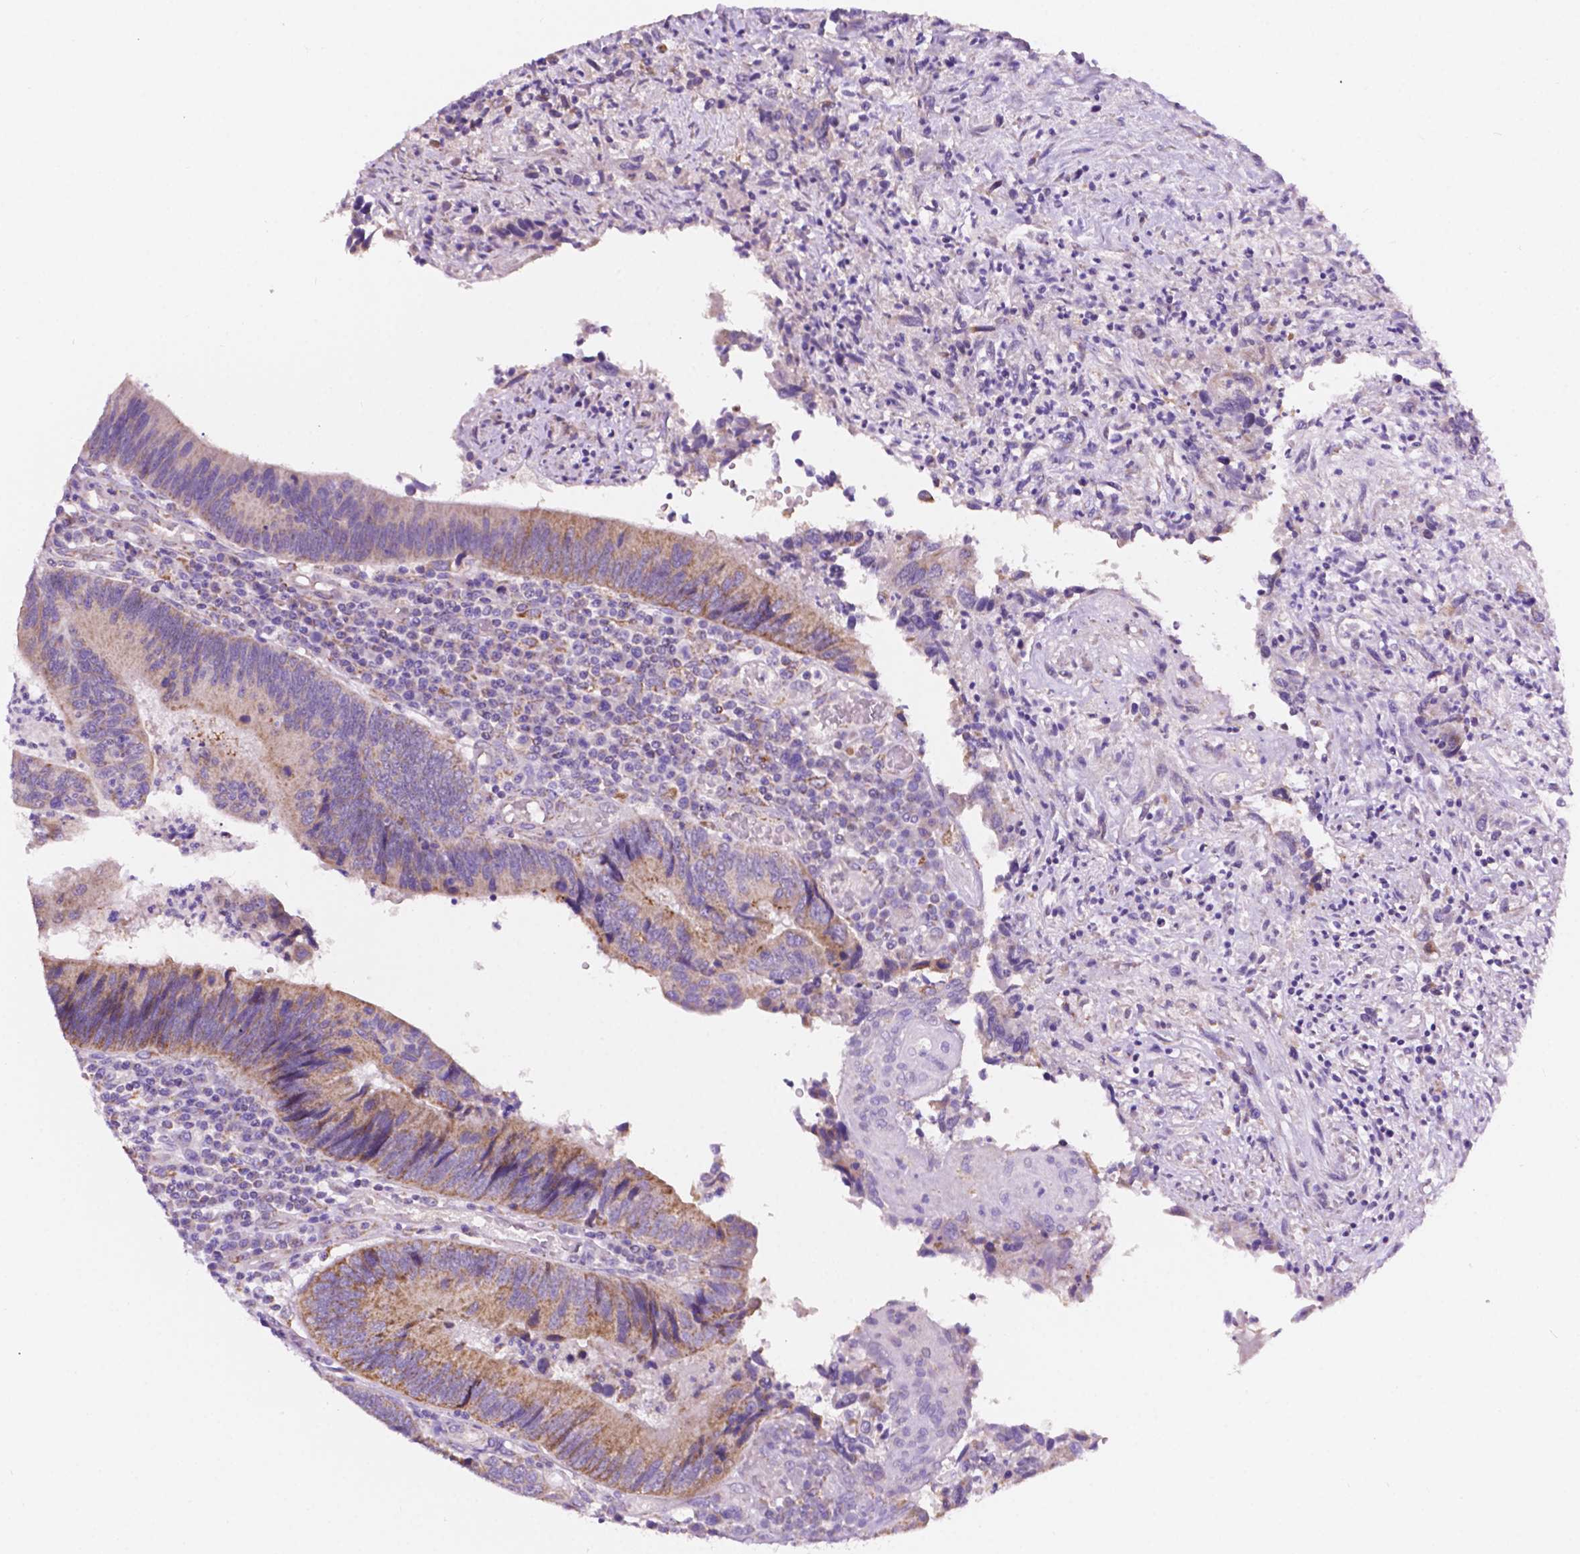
{"staining": {"intensity": "moderate", "quantity": "25%-75%", "location": "cytoplasmic/membranous"}, "tissue": "colorectal cancer", "cell_type": "Tumor cells", "image_type": "cancer", "snomed": [{"axis": "morphology", "description": "Adenocarcinoma, NOS"}, {"axis": "topography", "description": "Colon"}], "caption": "Protein expression analysis of human colorectal cancer reveals moderate cytoplasmic/membranous staining in approximately 25%-75% of tumor cells.", "gene": "TRPV5", "patient": {"sex": "female", "age": 67}}